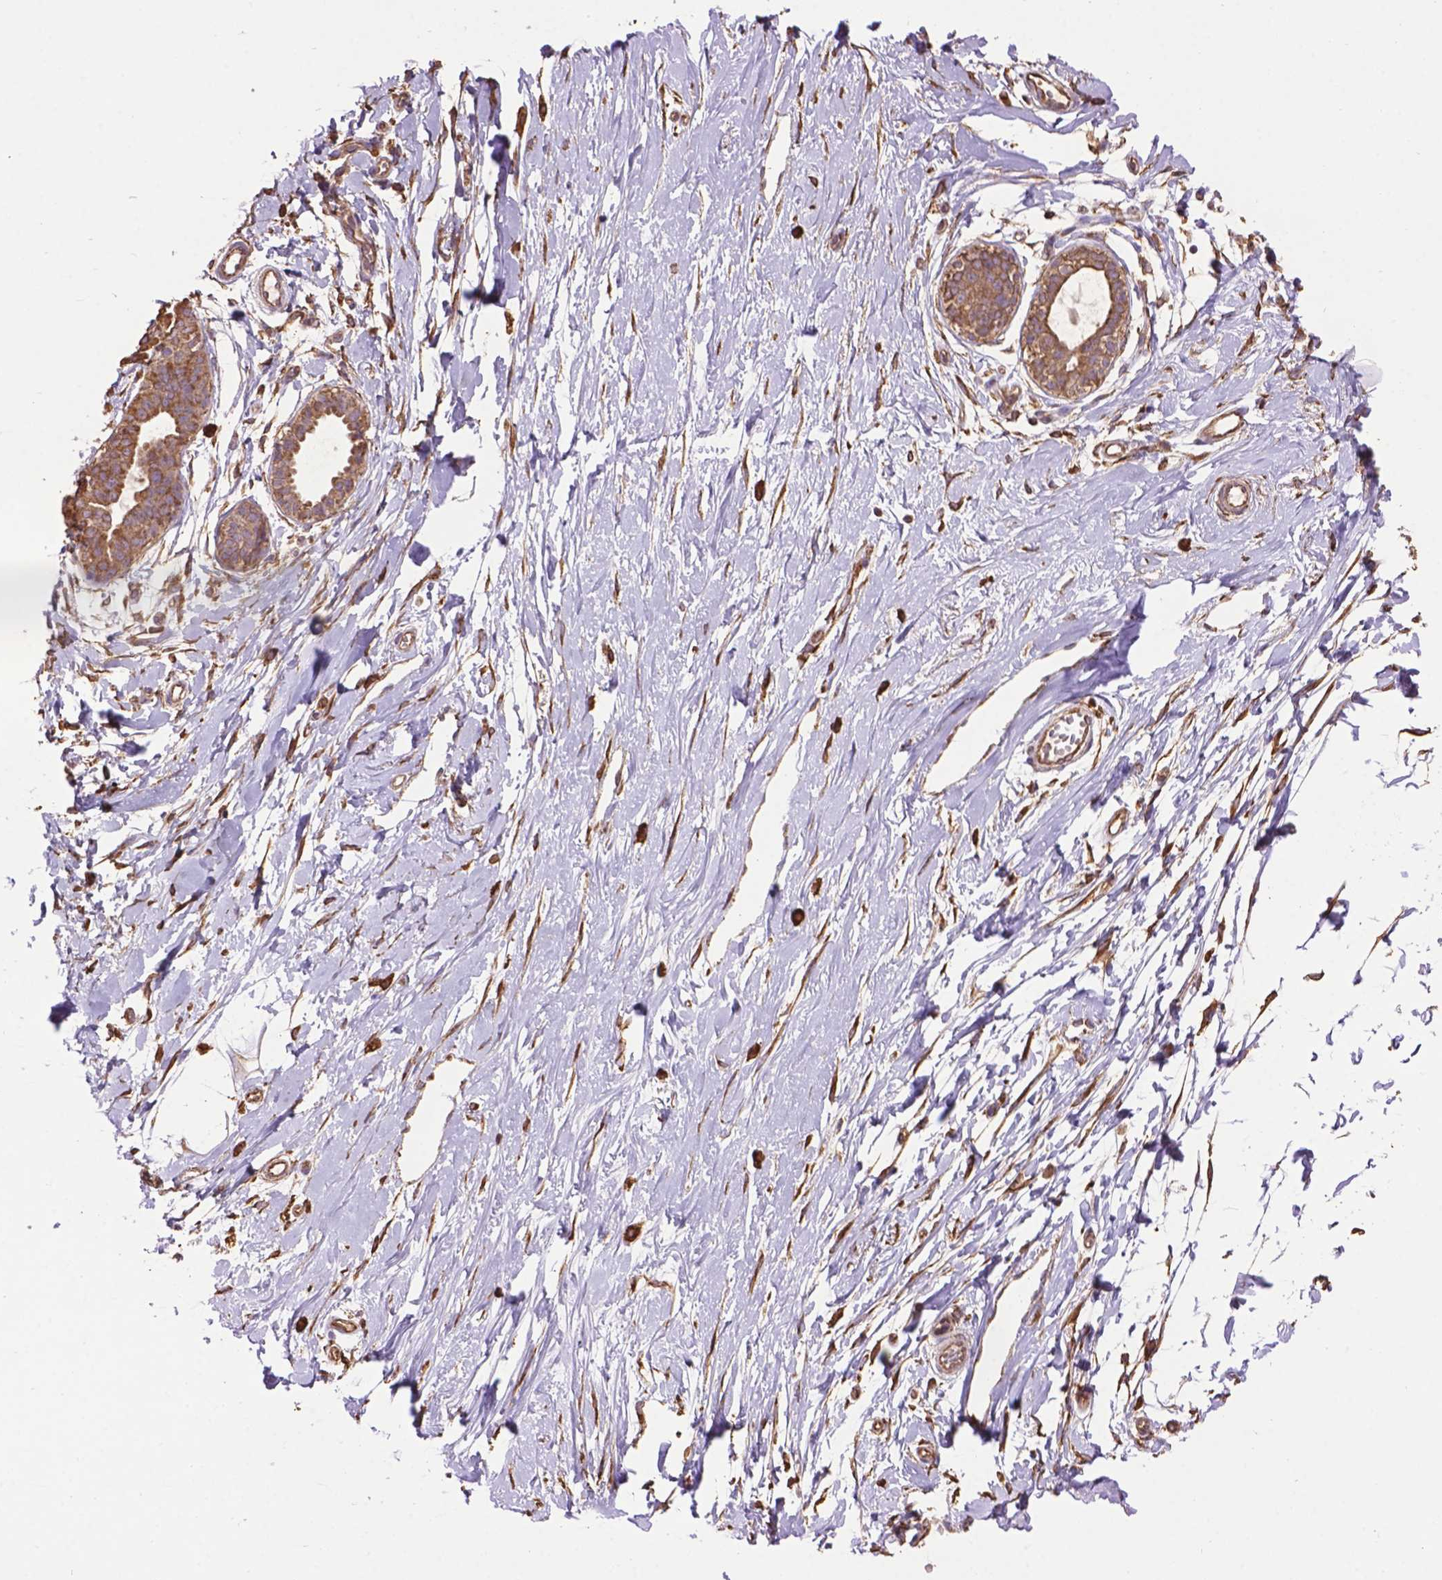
{"staining": {"intensity": "weak", "quantity": "25%-75%", "location": "cytoplasmic/membranous"}, "tissue": "breast", "cell_type": "Adipocytes", "image_type": "normal", "snomed": [{"axis": "morphology", "description": "Normal tissue, NOS"}, {"axis": "topography", "description": "Breast"}], "caption": "Immunohistochemical staining of benign human breast exhibits low levels of weak cytoplasmic/membranous staining in about 25%-75% of adipocytes.", "gene": "PPP2R5E", "patient": {"sex": "female", "age": 49}}